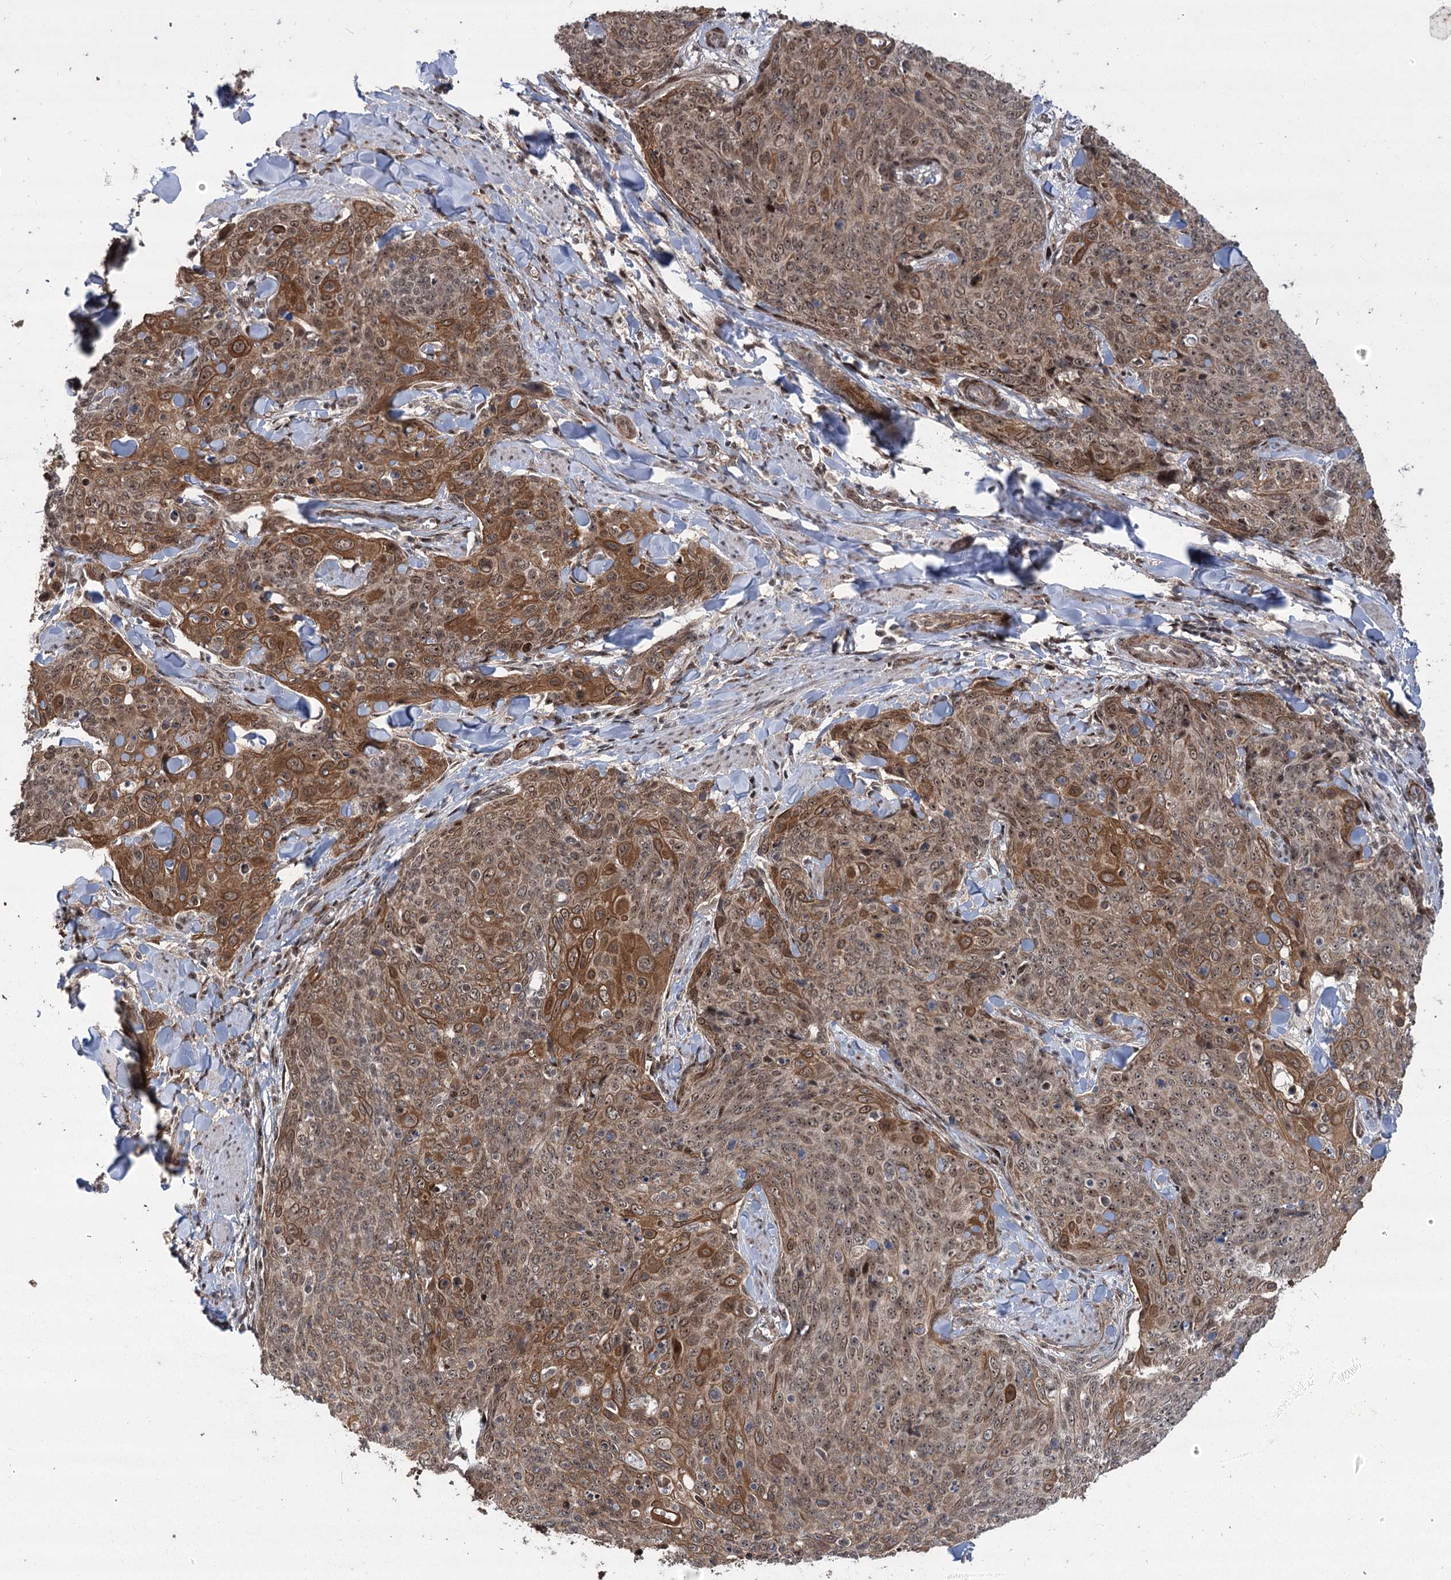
{"staining": {"intensity": "strong", "quantity": ">75%", "location": "cytoplasmic/membranous,nuclear"}, "tissue": "skin cancer", "cell_type": "Tumor cells", "image_type": "cancer", "snomed": [{"axis": "morphology", "description": "Squamous cell carcinoma, NOS"}, {"axis": "topography", "description": "Skin"}, {"axis": "topography", "description": "Vulva"}], "caption": "An IHC photomicrograph of neoplastic tissue is shown. Protein staining in brown highlights strong cytoplasmic/membranous and nuclear positivity in skin cancer (squamous cell carcinoma) within tumor cells. (Stains: DAB in brown, nuclei in blue, Microscopy: brightfield microscopy at high magnification).", "gene": "PARM1", "patient": {"sex": "female", "age": 85}}